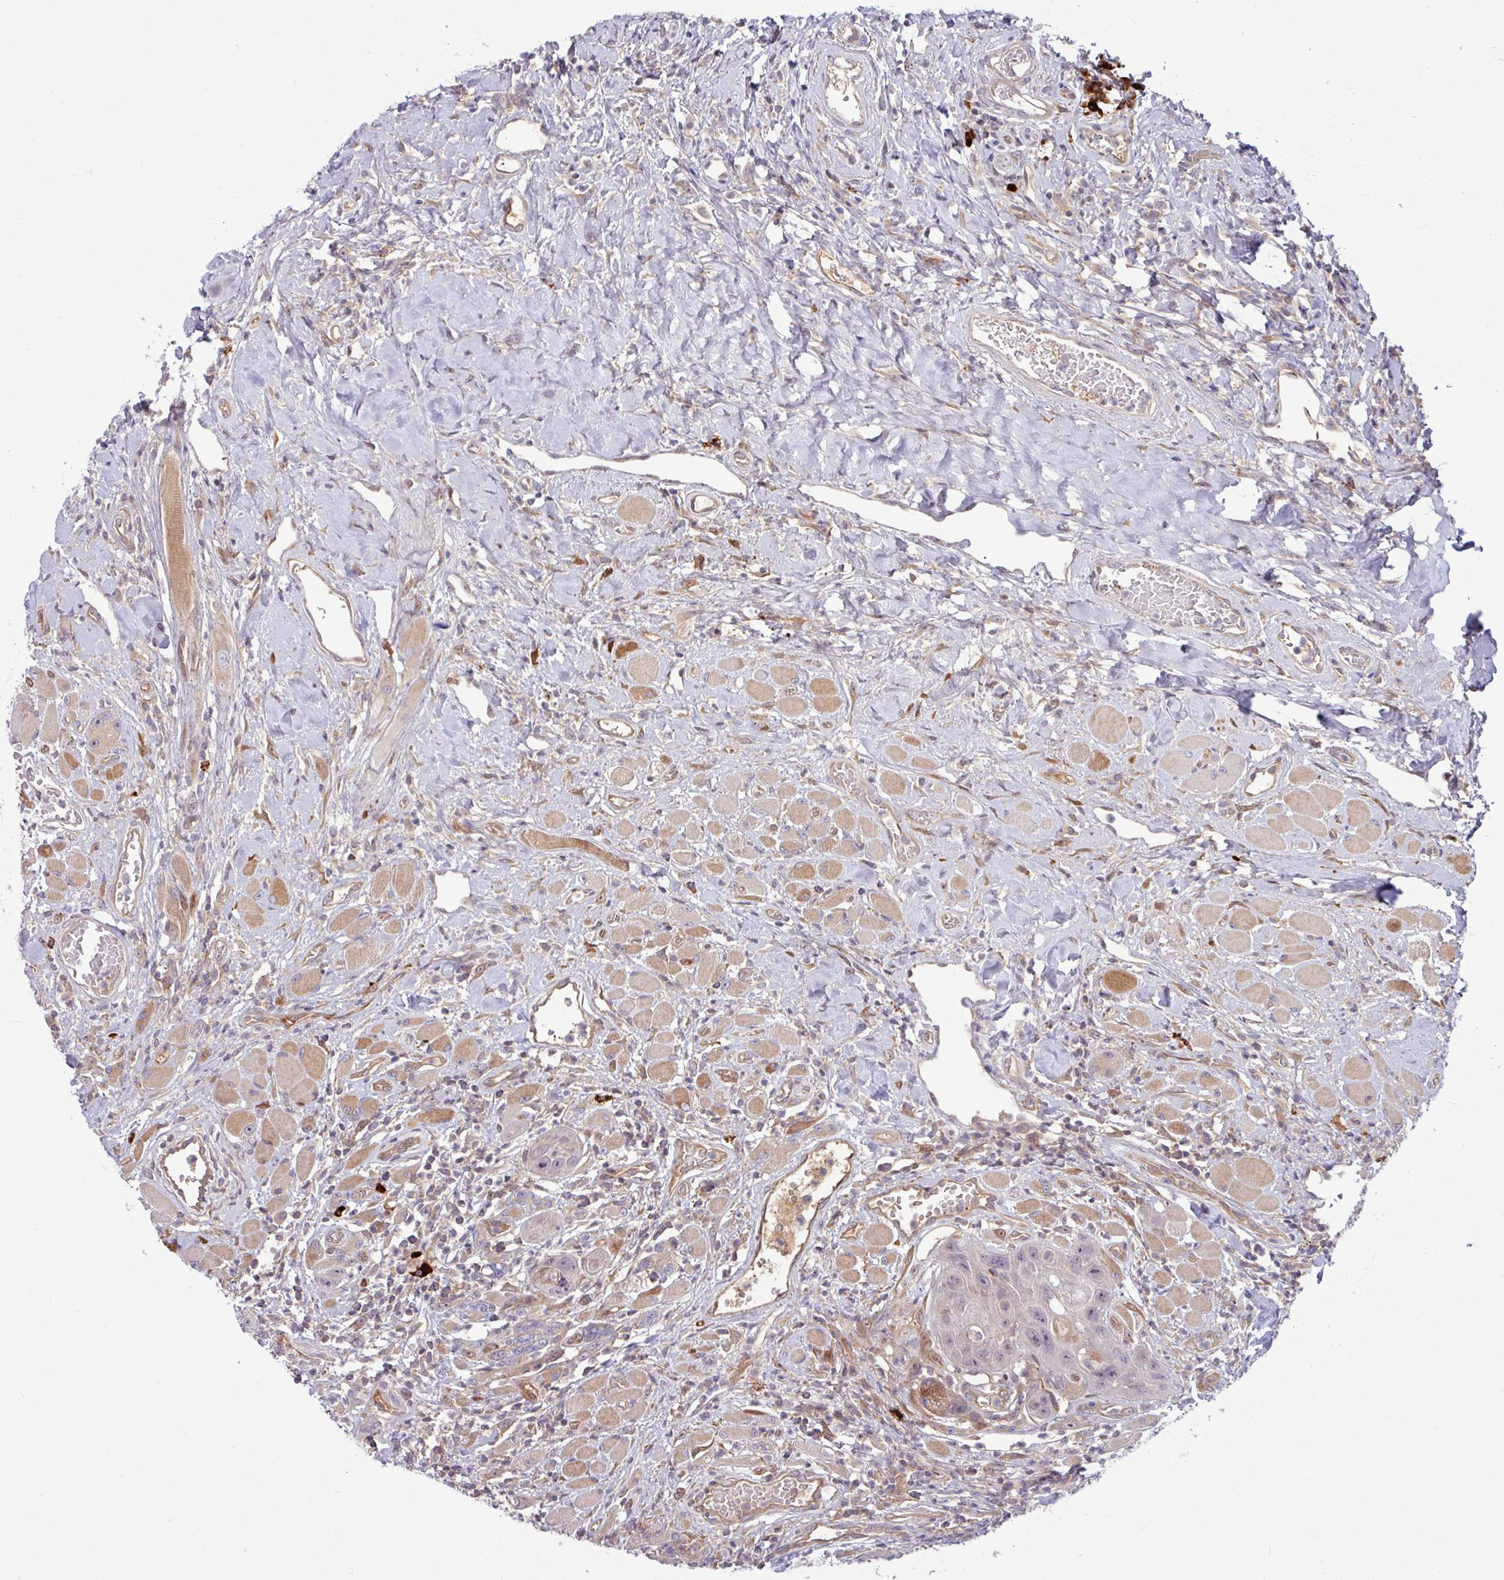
{"staining": {"intensity": "negative", "quantity": "none", "location": "none"}, "tissue": "head and neck cancer", "cell_type": "Tumor cells", "image_type": "cancer", "snomed": [{"axis": "morphology", "description": "Squamous cell carcinoma, NOS"}, {"axis": "topography", "description": "Head-Neck"}], "caption": "Immunohistochemistry (IHC) image of neoplastic tissue: human head and neck squamous cell carcinoma stained with DAB (3,3'-diaminobenzidine) demonstrates no significant protein positivity in tumor cells. (Brightfield microscopy of DAB (3,3'-diaminobenzidine) IHC at high magnification).", "gene": "B4GALNT4", "patient": {"sex": "female", "age": 59}}